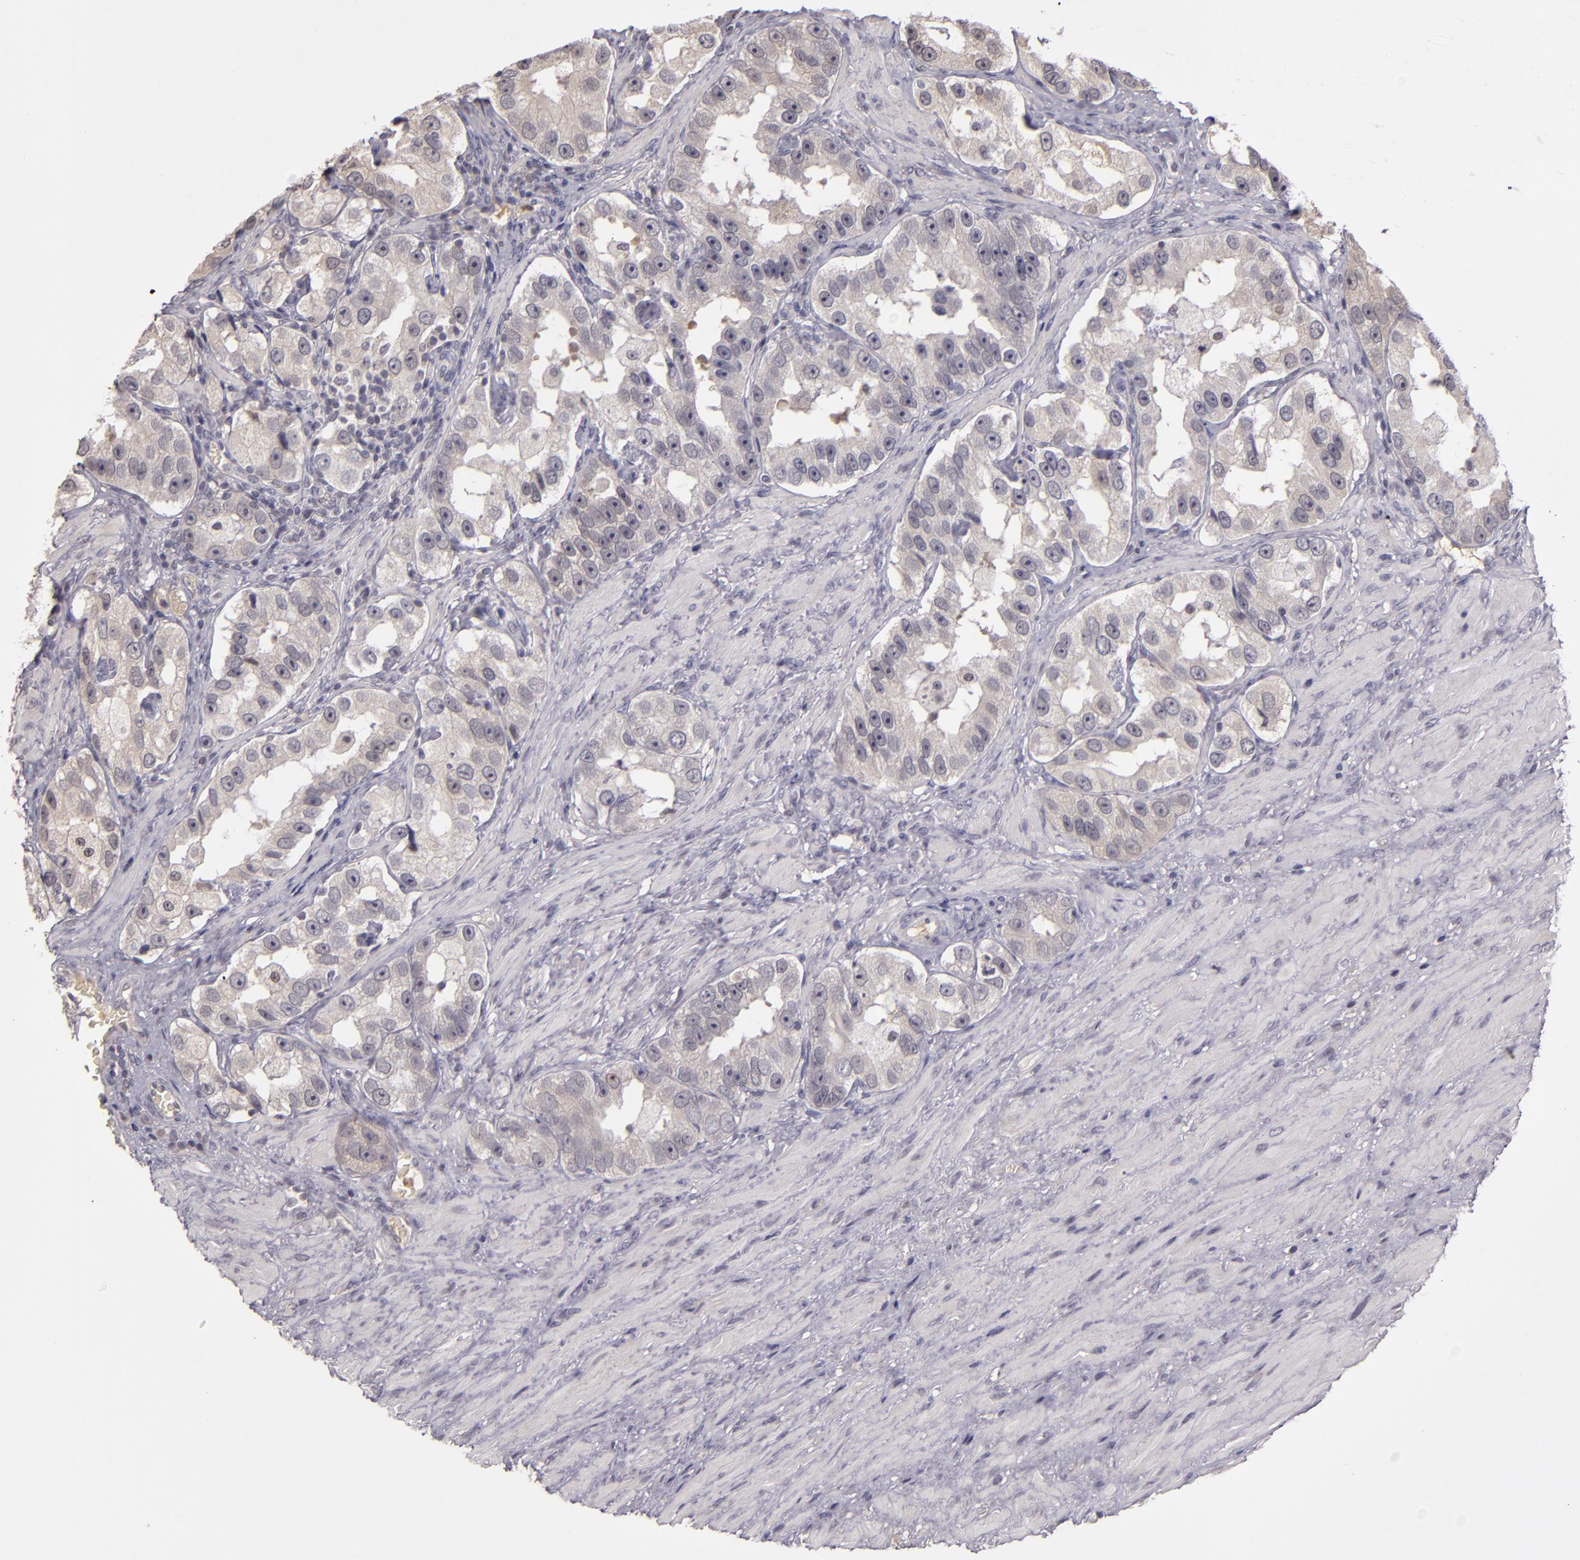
{"staining": {"intensity": "weak", "quantity": ">75%", "location": "cytoplasmic/membranous"}, "tissue": "prostate cancer", "cell_type": "Tumor cells", "image_type": "cancer", "snomed": [{"axis": "morphology", "description": "Adenocarcinoma, High grade"}, {"axis": "topography", "description": "Prostate"}], "caption": "High-grade adenocarcinoma (prostate) stained with immunohistochemistry (IHC) demonstrates weak cytoplasmic/membranous positivity in about >75% of tumor cells.", "gene": "LRG1", "patient": {"sex": "male", "age": 63}}